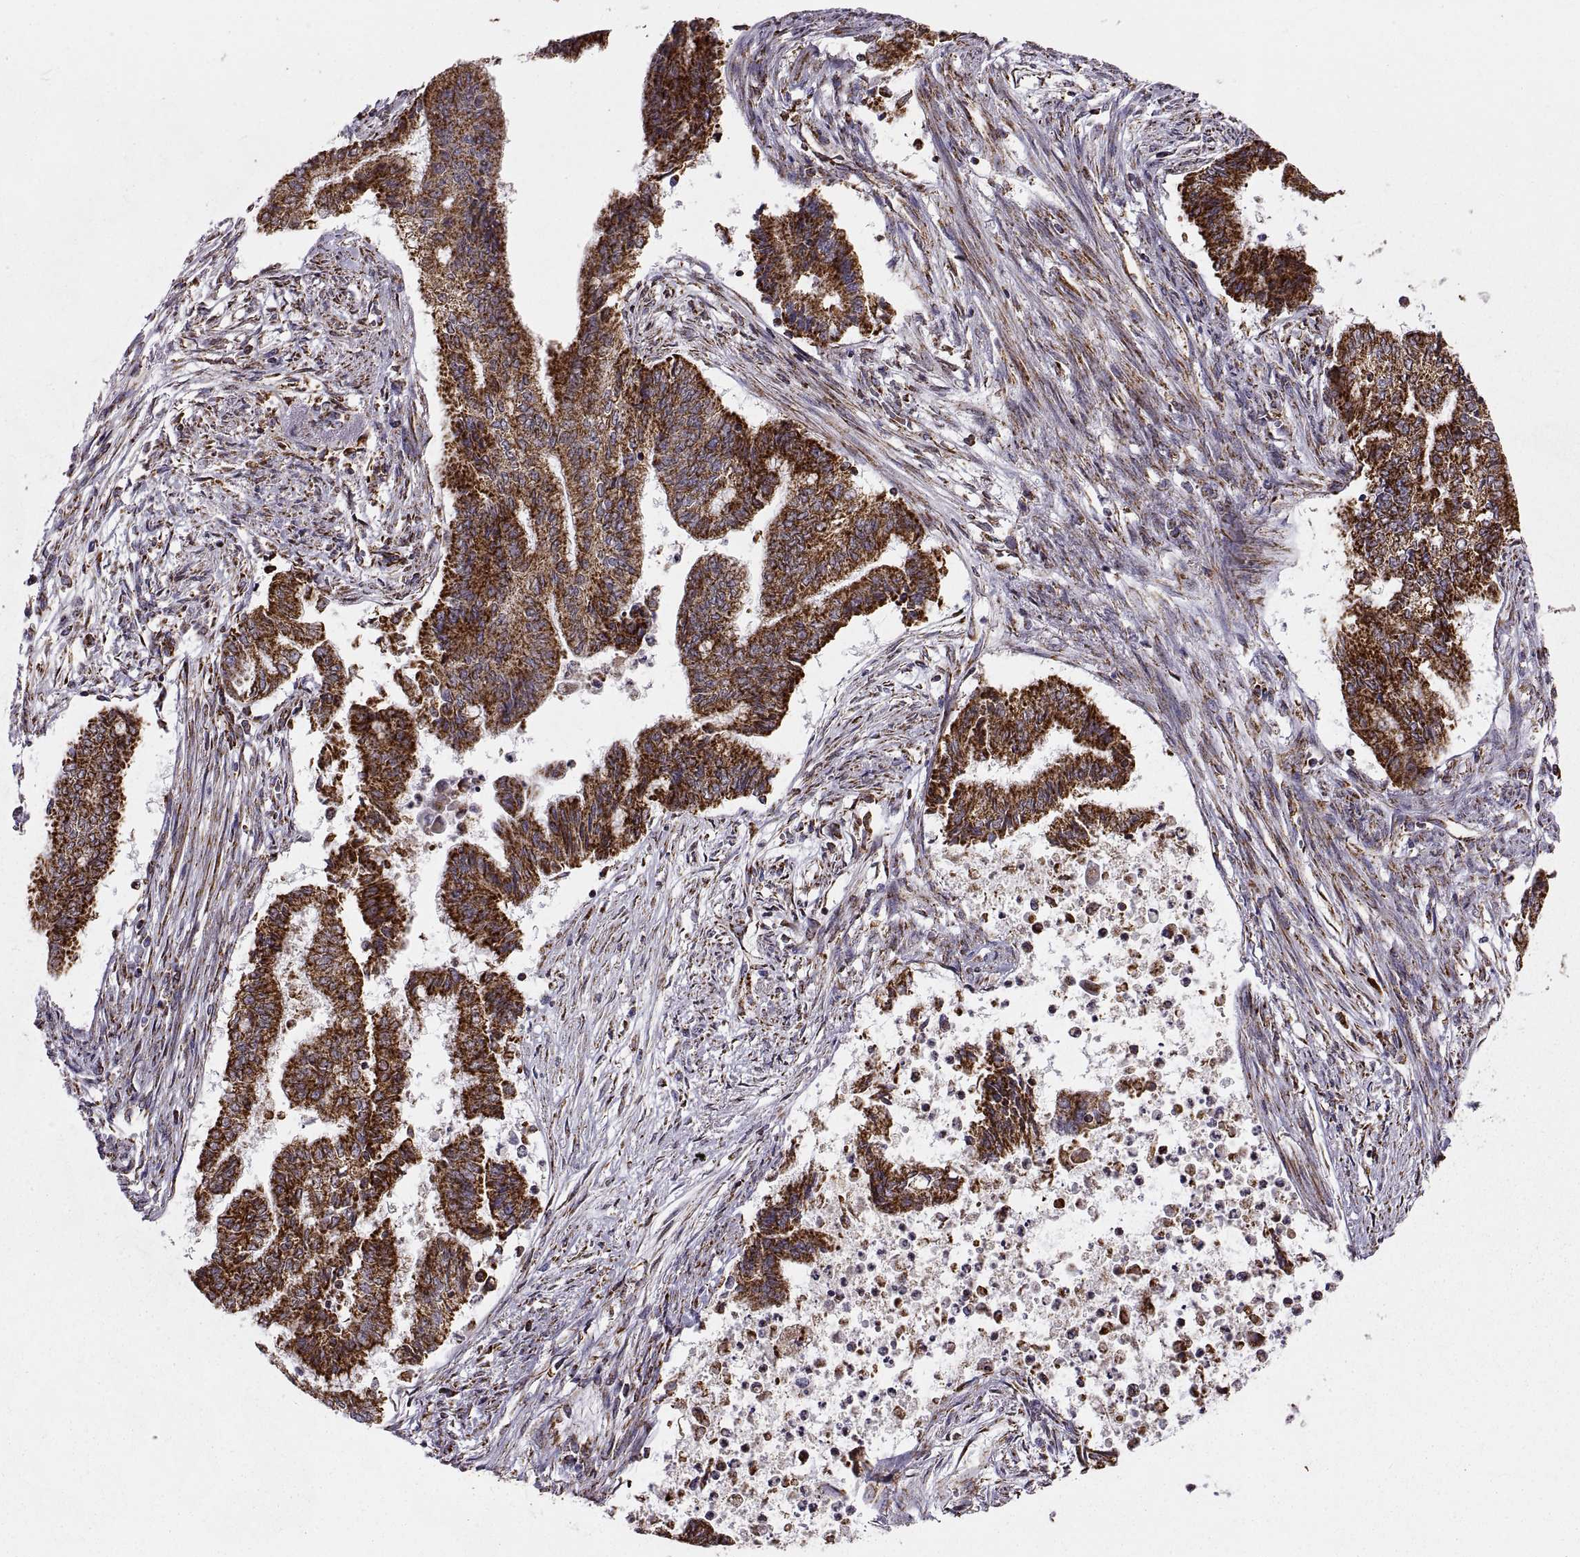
{"staining": {"intensity": "strong", "quantity": ">75%", "location": "cytoplasmic/membranous"}, "tissue": "endometrial cancer", "cell_type": "Tumor cells", "image_type": "cancer", "snomed": [{"axis": "morphology", "description": "Adenocarcinoma, NOS"}, {"axis": "topography", "description": "Endometrium"}], "caption": "Strong cytoplasmic/membranous staining is appreciated in approximately >75% of tumor cells in endometrial cancer. Immunohistochemistry (ihc) stains the protein of interest in brown and the nuclei are stained blue.", "gene": "ARSD", "patient": {"sex": "female", "age": 65}}